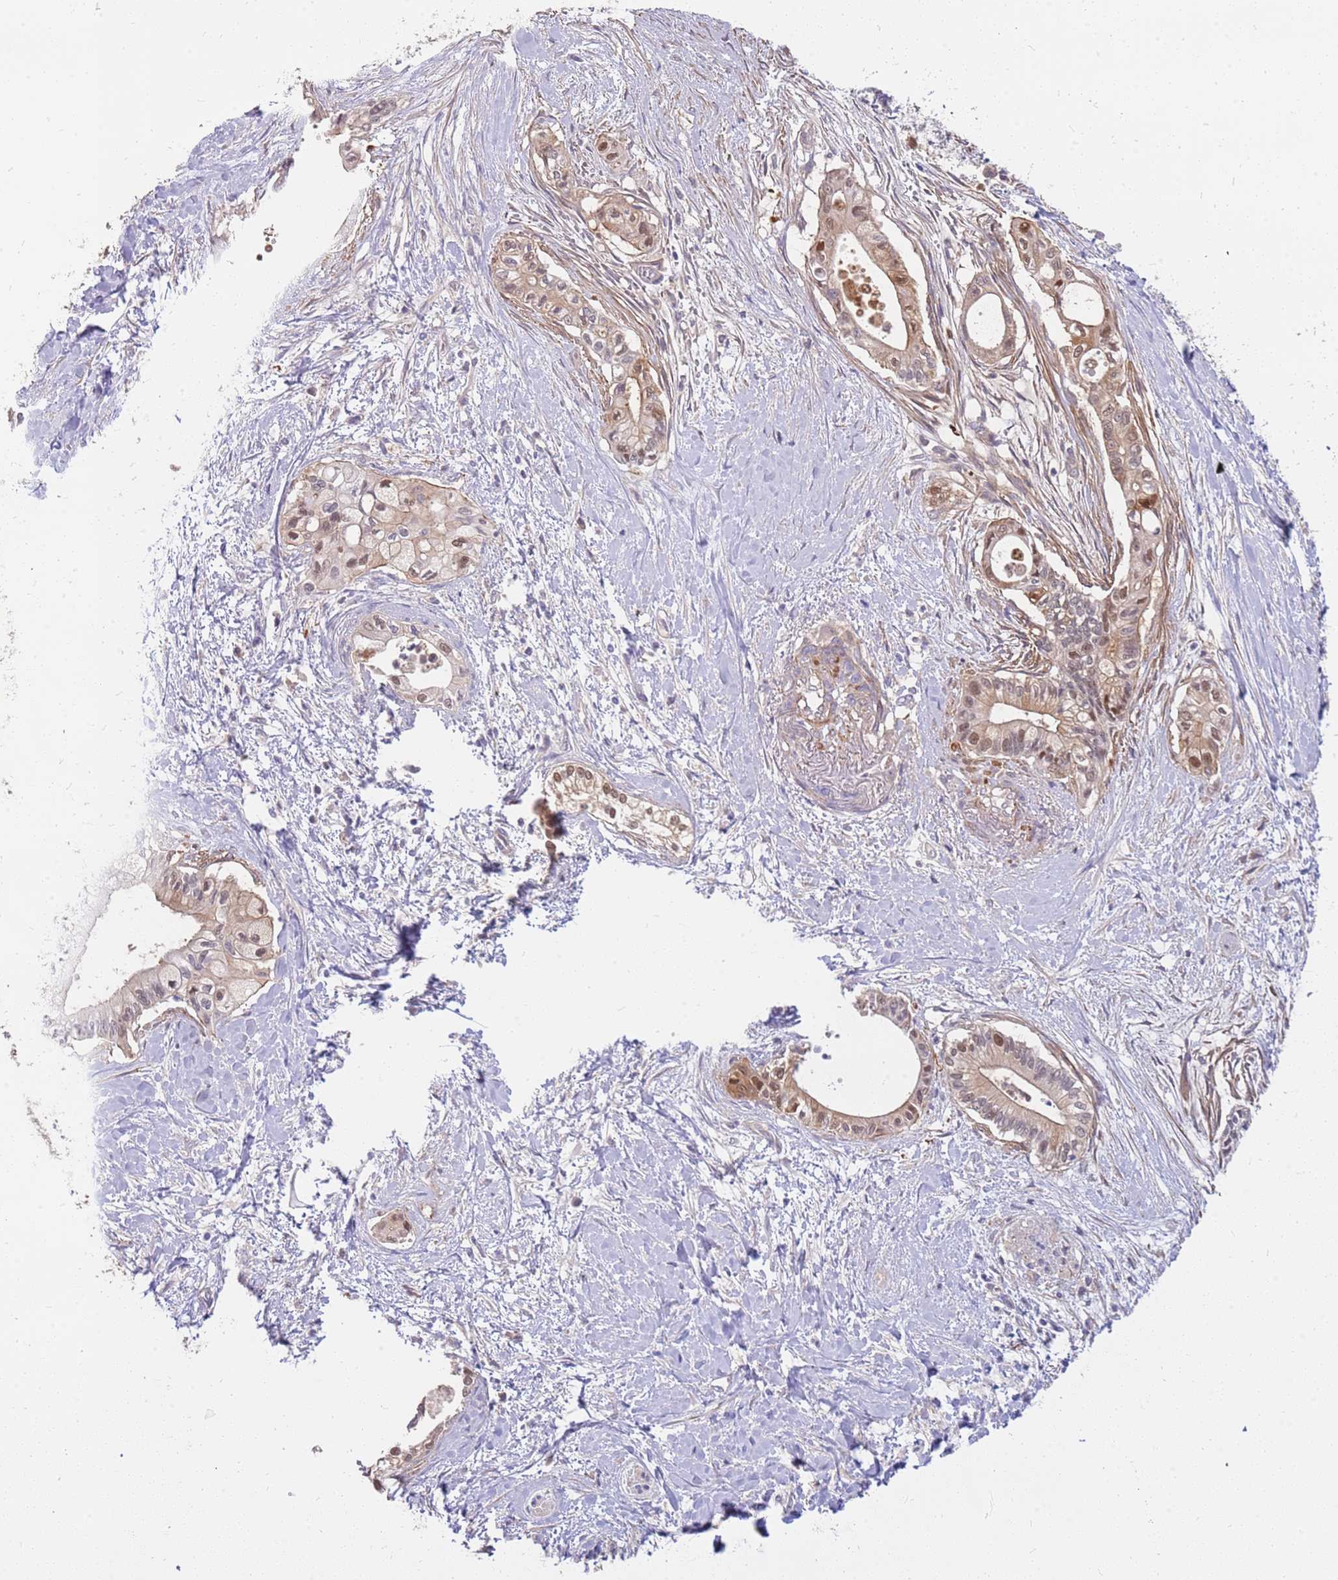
{"staining": {"intensity": "strong", "quantity": "25%-75%", "location": "cytoplasmic/membranous,nuclear"}, "tissue": "pancreatic cancer", "cell_type": "Tumor cells", "image_type": "cancer", "snomed": [{"axis": "morphology", "description": "Adenocarcinoma, NOS"}, {"axis": "topography", "description": "Pancreas"}], "caption": "Pancreatic cancer stained for a protein shows strong cytoplasmic/membranous and nuclear positivity in tumor cells.", "gene": "MVD", "patient": {"sex": "male", "age": 78}}